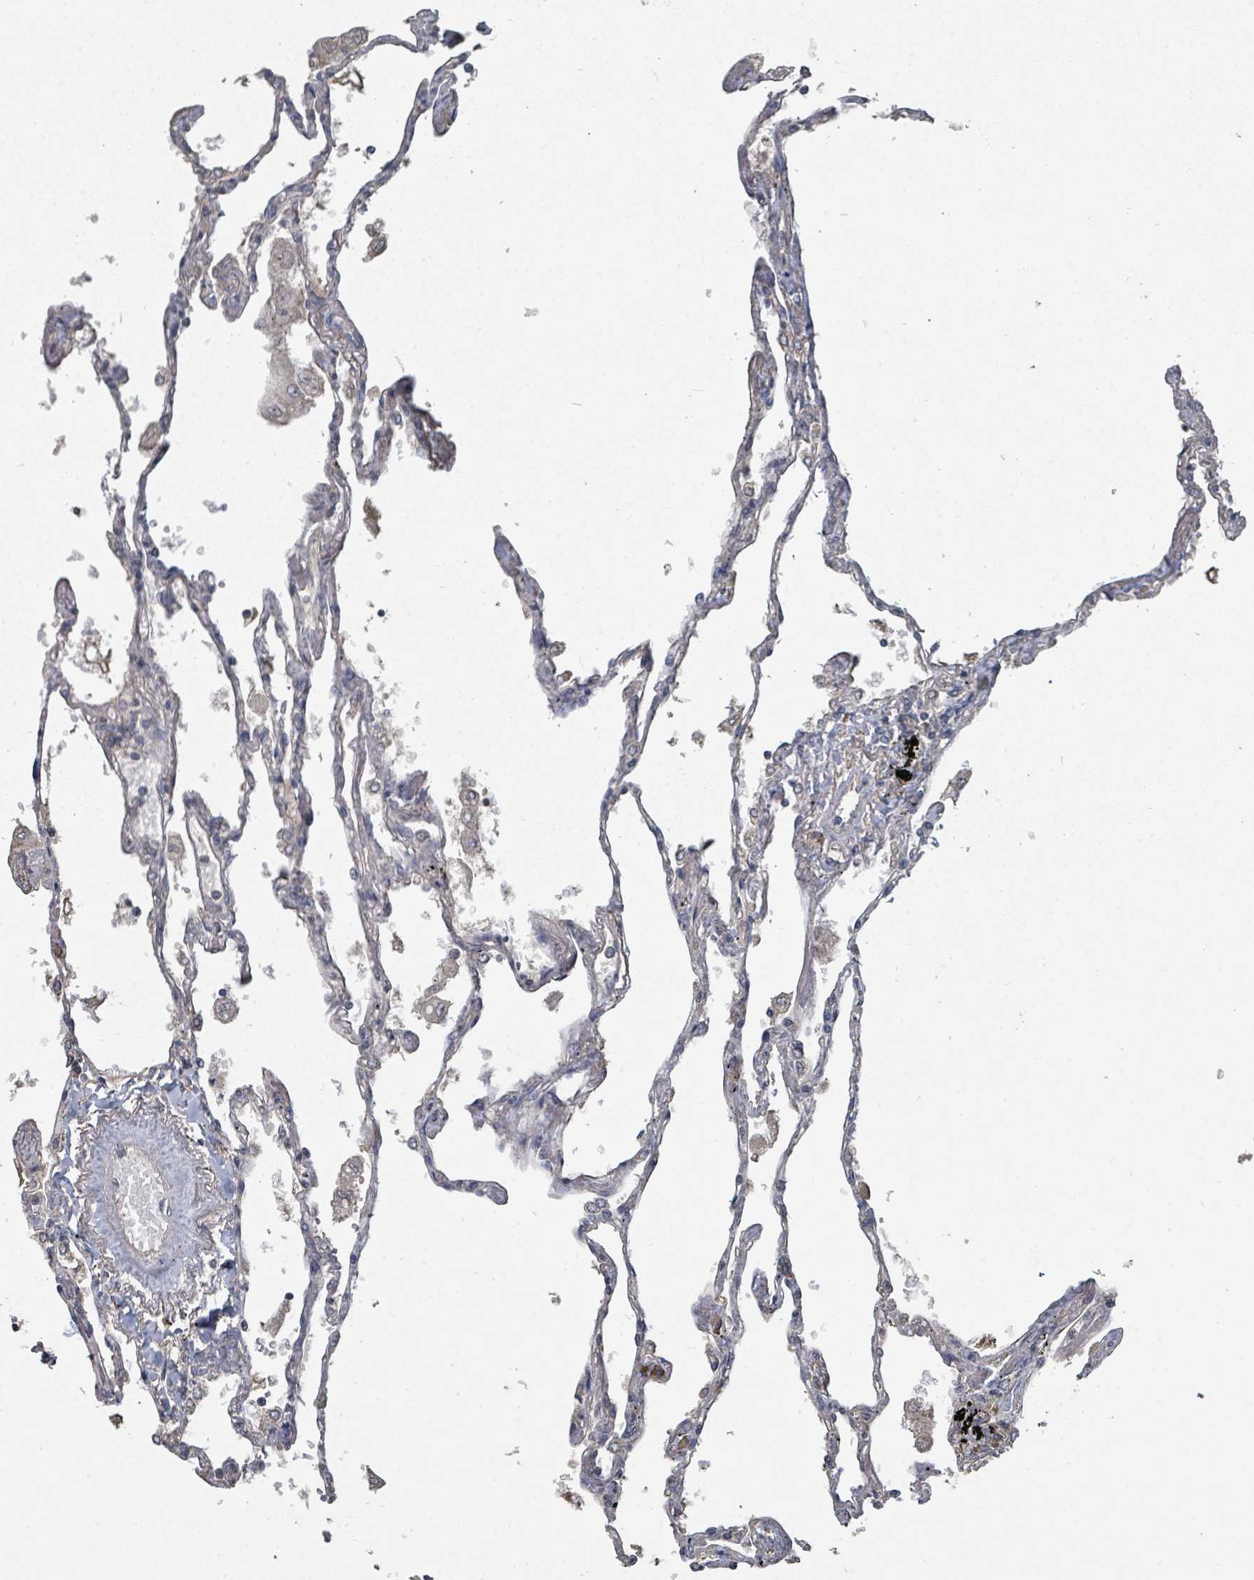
{"staining": {"intensity": "weak", "quantity": "<25%", "location": "cytoplasmic/membranous"}, "tissue": "lung", "cell_type": "Alveolar cells", "image_type": "normal", "snomed": [{"axis": "morphology", "description": "Normal tissue, NOS"}, {"axis": "topography", "description": "Lung"}], "caption": "Alveolar cells show no significant protein positivity in benign lung. The staining was performed using DAB to visualize the protein expression in brown, while the nuclei were stained in blue with hematoxylin (Magnification: 20x).", "gene": "WDFY1", "patient": {"sex": "female", "age": 67}}